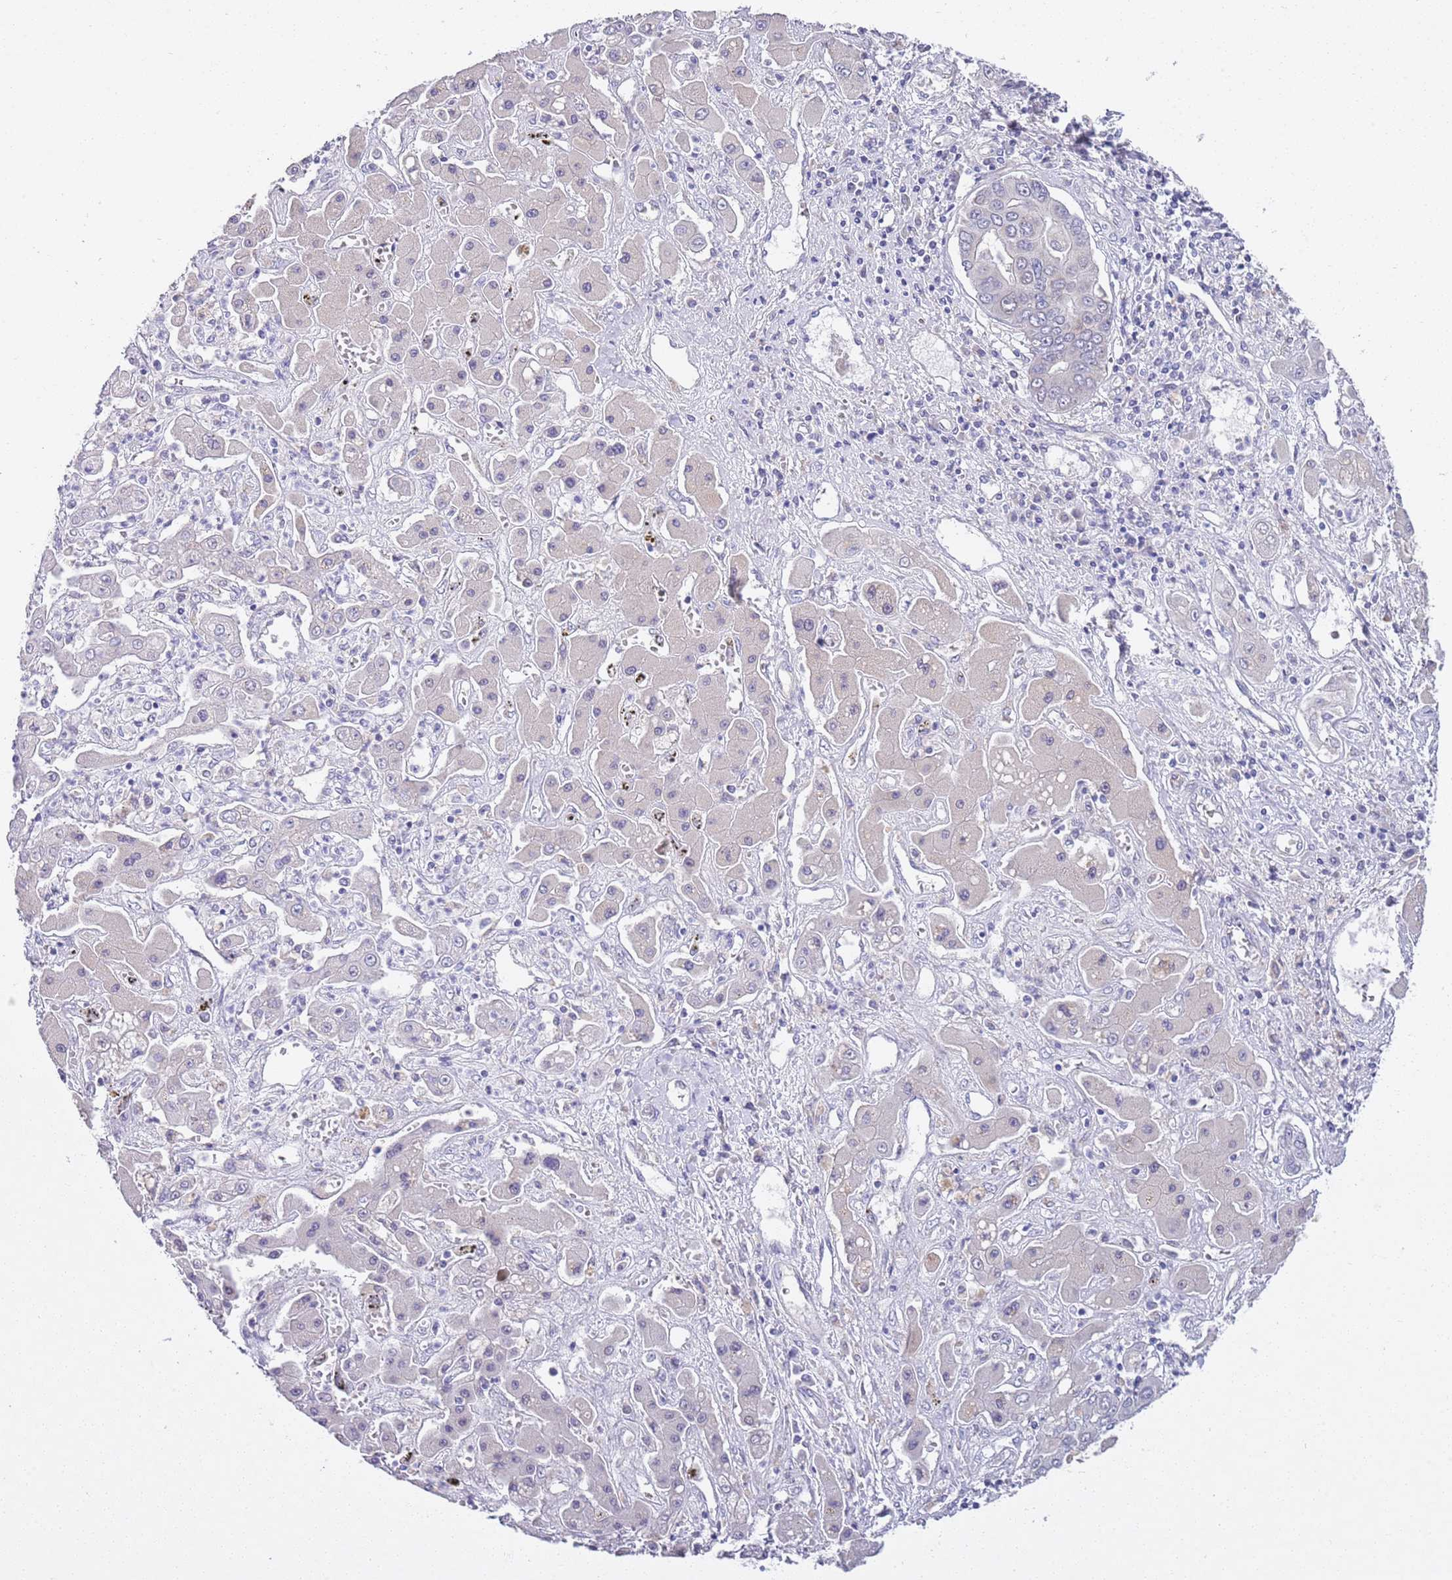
{"staining": {"intensity": "weak", "quantity": "<25%", "location": "cytoplasmic/membranous"}, "tissue": "liver cancer", "cell_type": "Tumor cells", "image_type": "cancer", "snomed": [{"axis": "morphology", "description": "Cholangiocarcinoma"}, {"axis": "topography", "description": "Liver"}], "caption": "Liver cholangiocarcinoma was stained to show a protein in brown. There is no significant positivity in tumor cells.", "gene": "BRMS1L", "patient": {"sex": "male", "age": 67}}